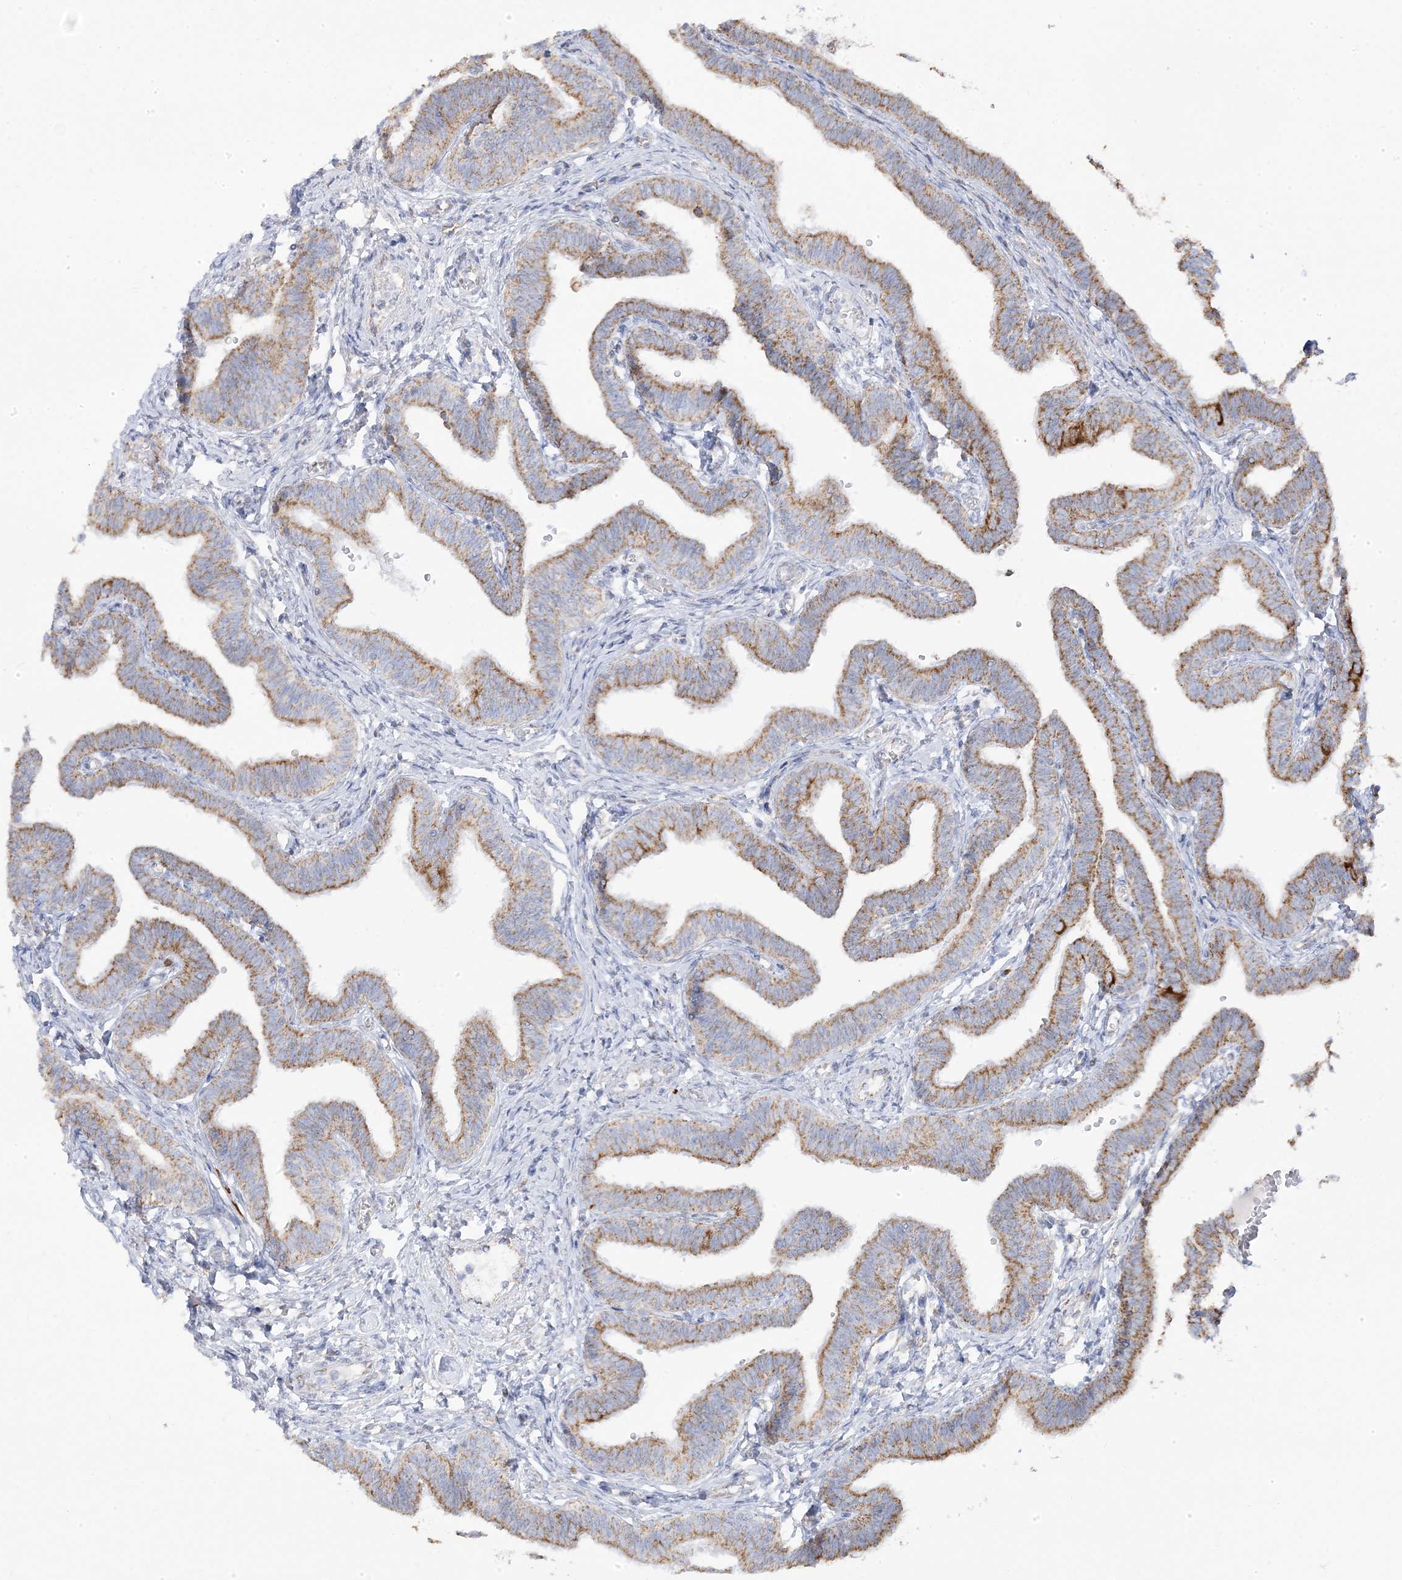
{"staining": {"intensity": "moderate", "quantity": ">75%", "location": "cytoplasmic/membranous"}, "tissue": "fallopian tube", "cell_type": "Glandular cells", "image_type": "normal", "snomed": [{"axis": "morphology", "description": "Normal tissue, NOS"}, {"axis": "topography", "description": "Fallopian tube"}, {"axis": "topography", "description": "Ovary"}], "caption": "Unremarkable fallopian tube displays moderate cytoplasmic/membranous expression in about >75% of glandular cells, visualized by immunohistochemistry.", "gene": "PCCB", "patient": {"sex": "female", "age": 23}}